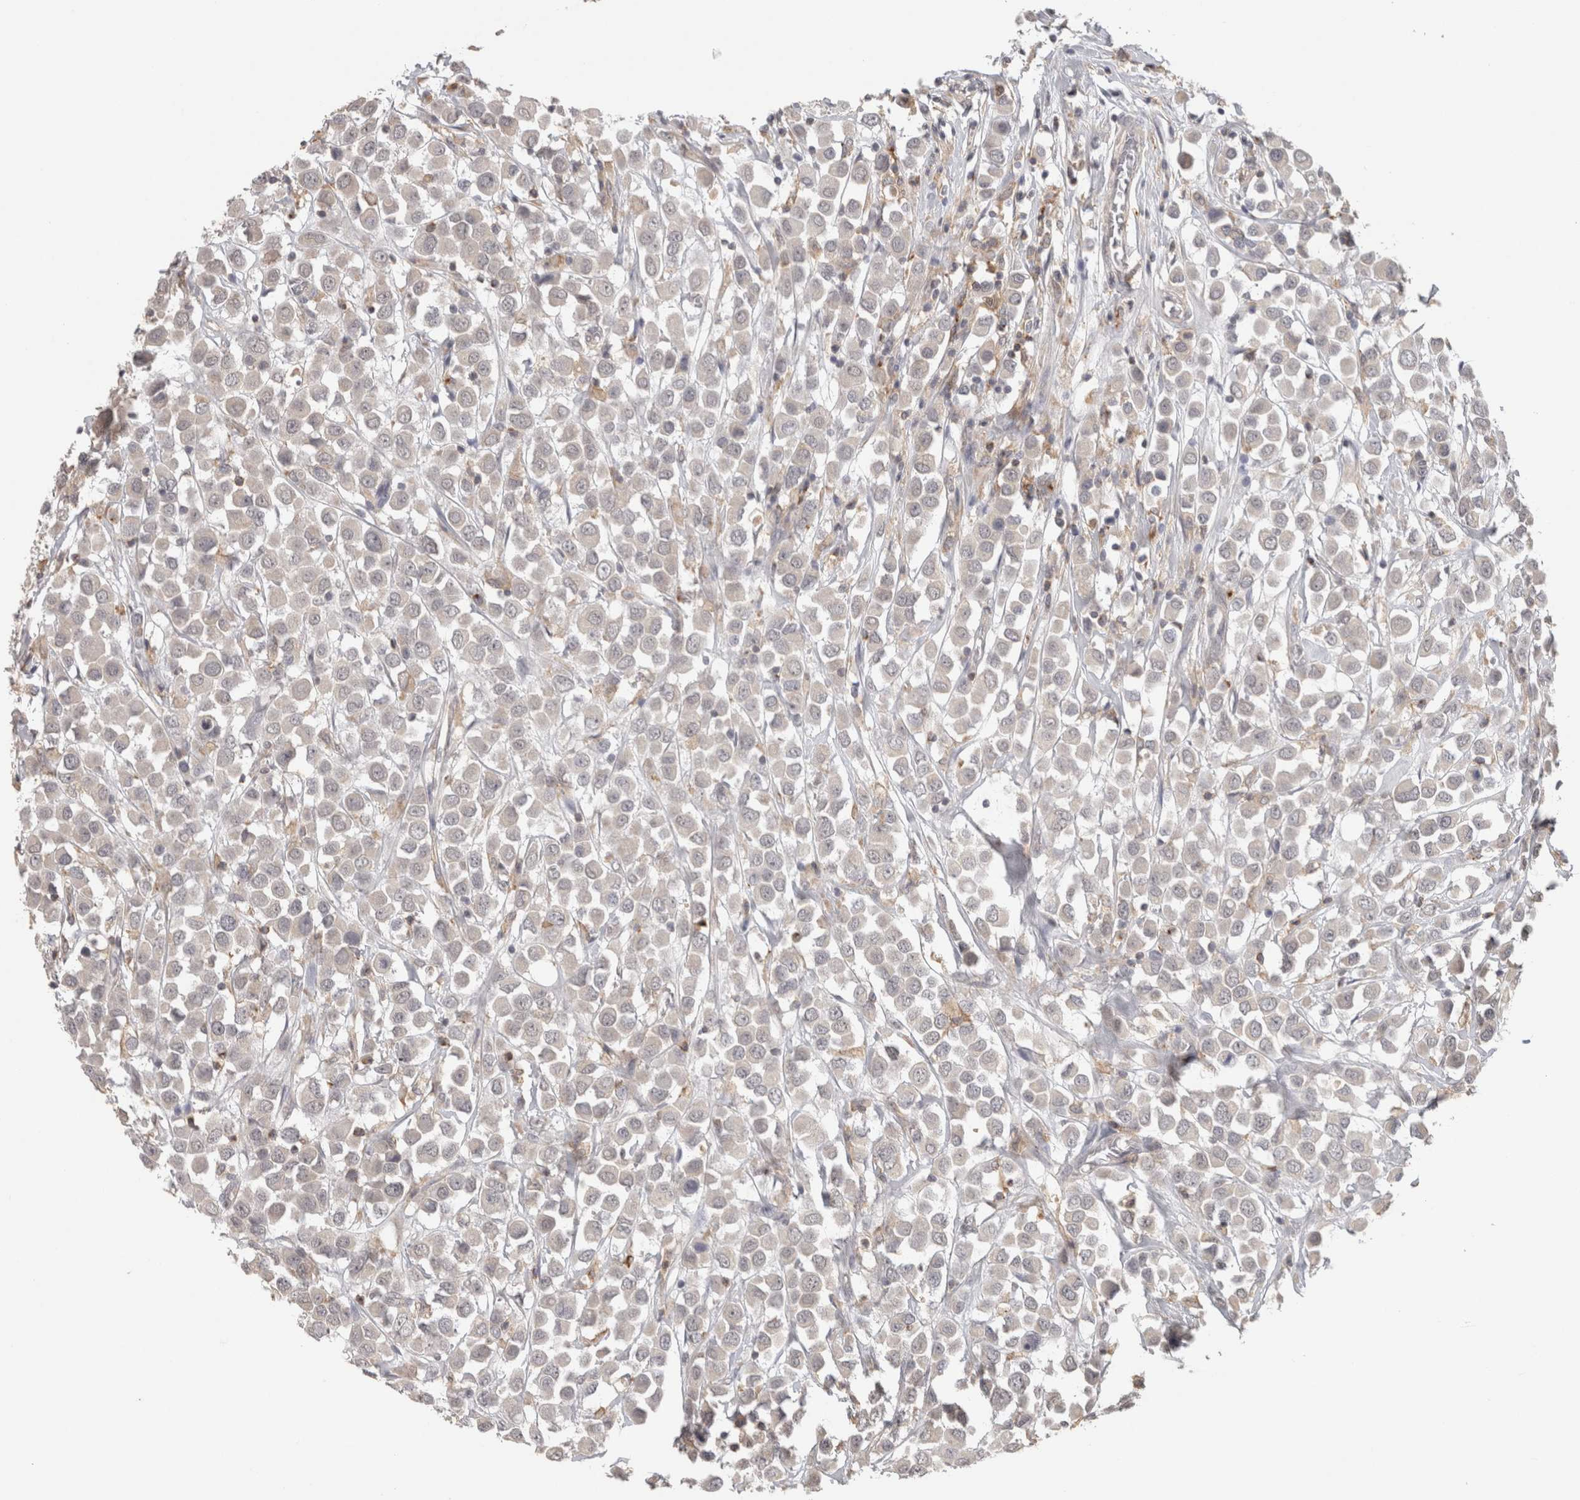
{"staining": {"intensity": "negative", "quantity": "none", "location": "none"}, "tissue": "breast cancer", "cell_type": "Tumor cells", "image_type": "cancer", "snomed": [{"axis": "morphology", "description": "Duct carcinoma"}, {"axis": "topography", "description": "Breast"}], "caption": "Micrograph shows no protein expression in tumor cells of intraductal carcinoma (breast) tissue.", "gene": "HAVCR2", "patient": {"sex": "female", "age": 61}}